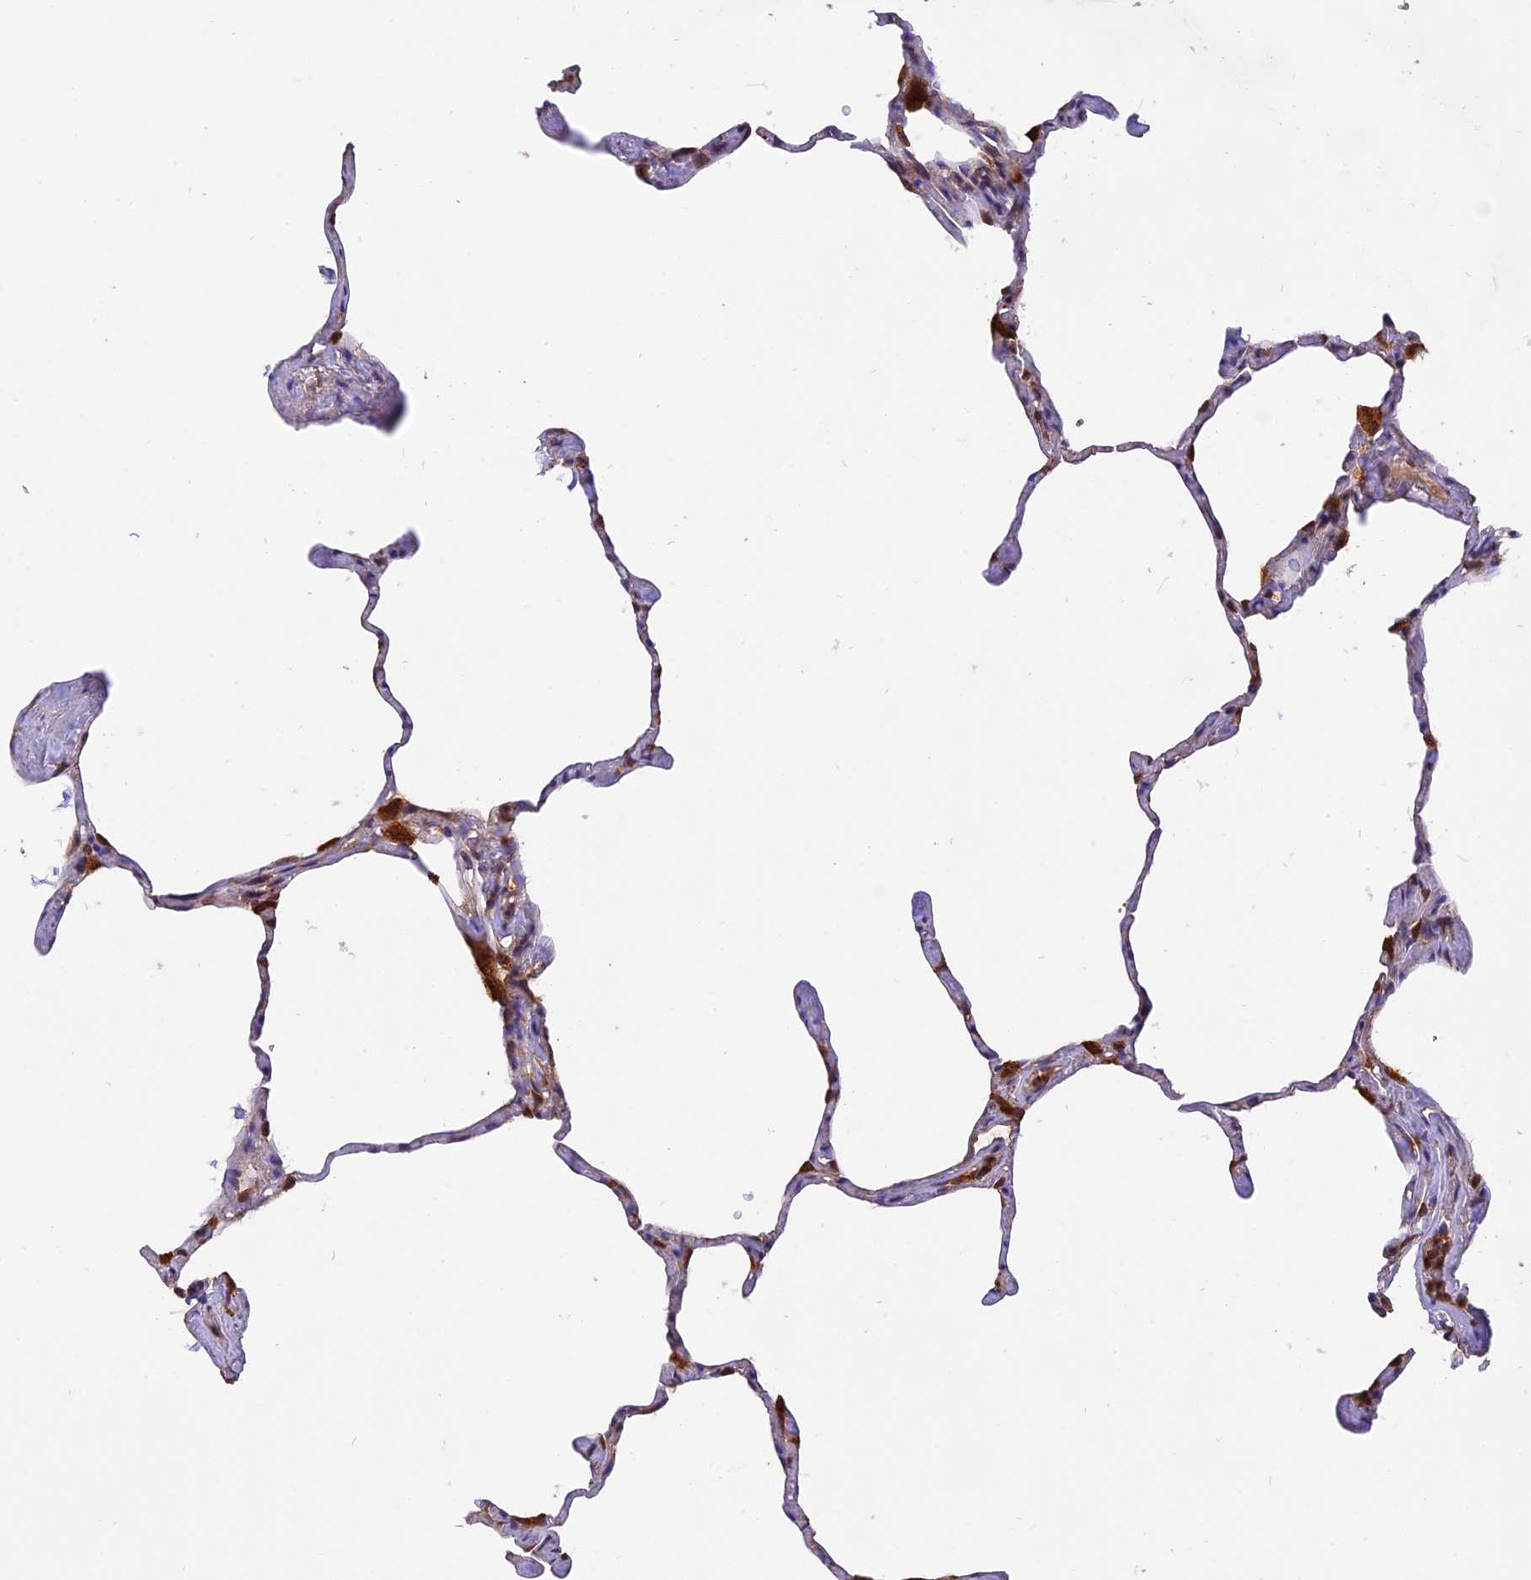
{"staining": {"intensity": "weak", "quantity": "<25%", "location": "cytoplasmic/membranous"}, "tissue": "lung", "cell_type": "Alveolar cells", "image_type": "normal", "snomed": [{"axis": "morphology", "description": "Normal tissue, NOS"}, {"axis": "topography", "description": "Lung"}], "caption": "High power microscopy histopathology image of an IHC photomicrograph of benign lung, revealing no significant positivity in alveolar cells.", "gene": "PEX3", "patient": {"sex": "male", "age": 65}}